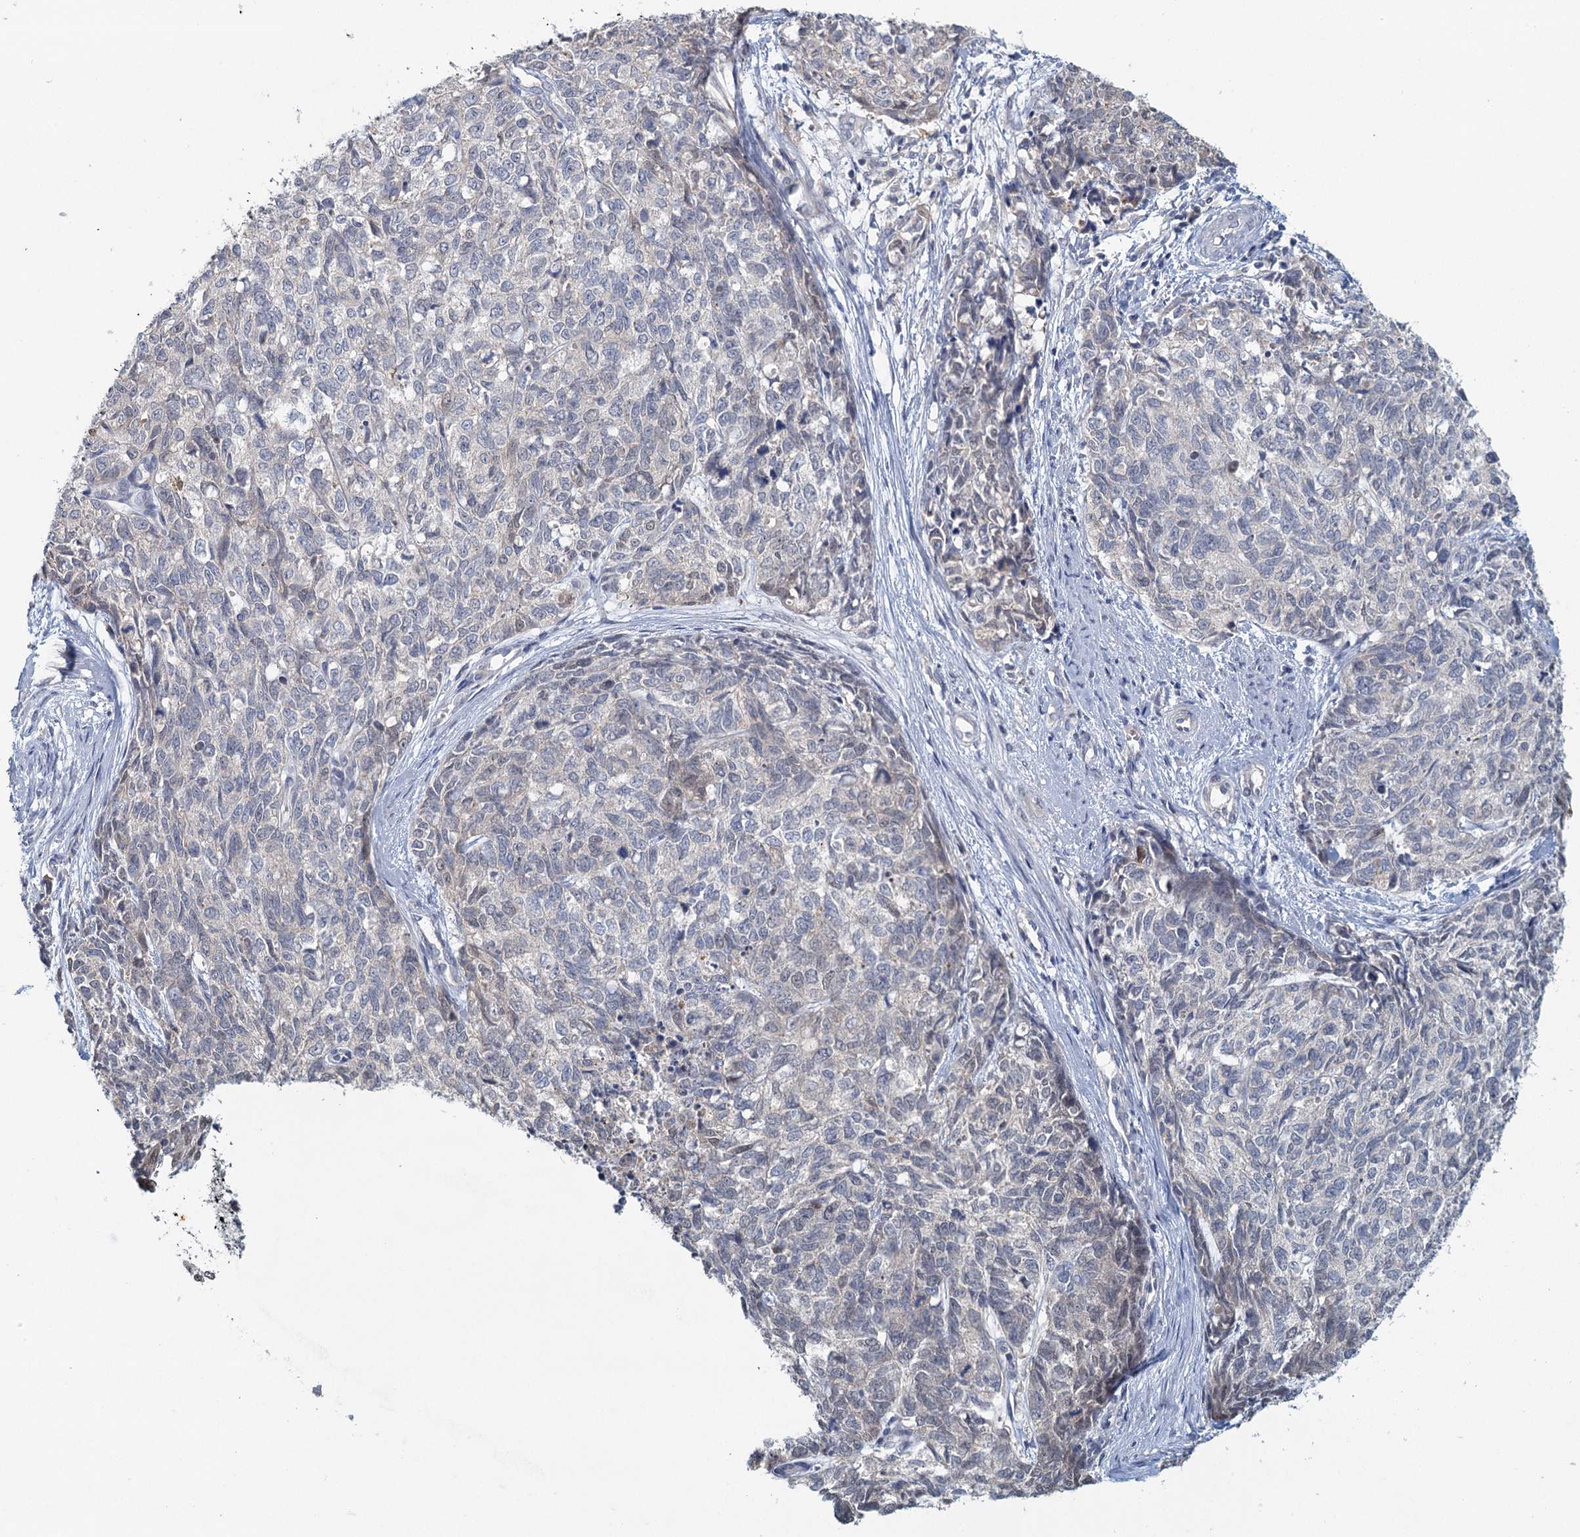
{"staining": {"intensity": "negative", "quantity": "none", "location": "none"}, "tissue": "cervical cancer", "cell_type": "Tumor cells", "image_type": "cancer", "snomed": [{"axis": "morphology", "description": "Squamous cell carcinoma, NOS"}, {"axis": "topography", "description": "Cervix"}], "caption": "This is an immunohistochemistry (IHC) micrograph of squamous cell carcinoma (cervical). There is no expression in tumor cells.", "gene": "MYO7B", "patient": {"sex": "female", "age": 63}}